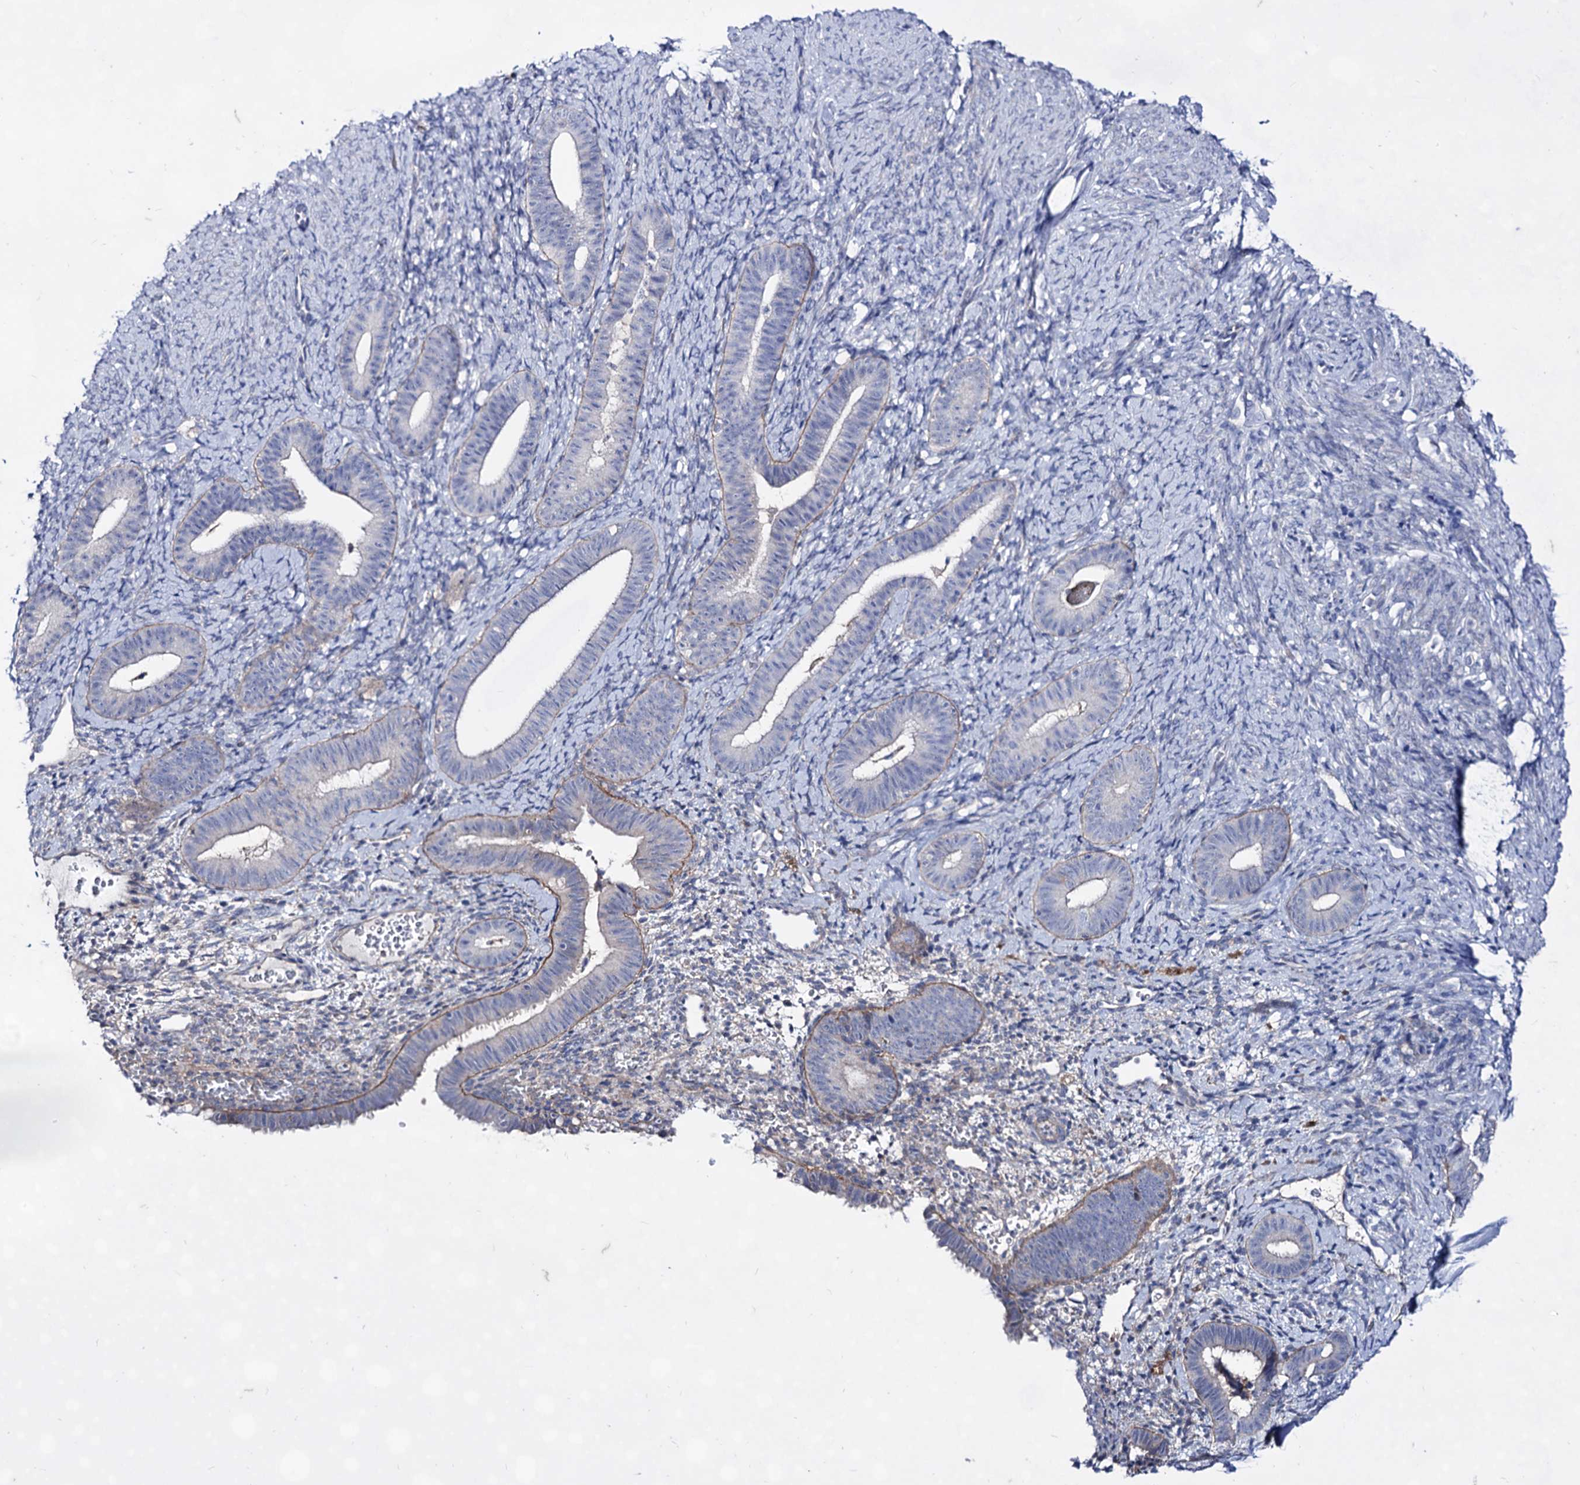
{"staining": {"intensity": "negative", "quantity": "none", "location": "none"}, "tissue": "endometrium", "cell_type": "Cells in endometrial stroma", "image_type": "normal", "snomed": [{"axis": "morphology", "description": "Normal tissue, NOS"}, {"axis": "topography", "description": "Endometrium"}], "caption": "DAB immunohistochemical staining of unremarkable human endometrium exhibits no significant staining in cells in endometrial stroma. Brightfield microscopy of immunohistochemistry stained with DAB (brown) and hematoxylin (blue), captured at high magnification.", "gene": "PLIN1", "patient": {"sex": "female", "age": 65}}